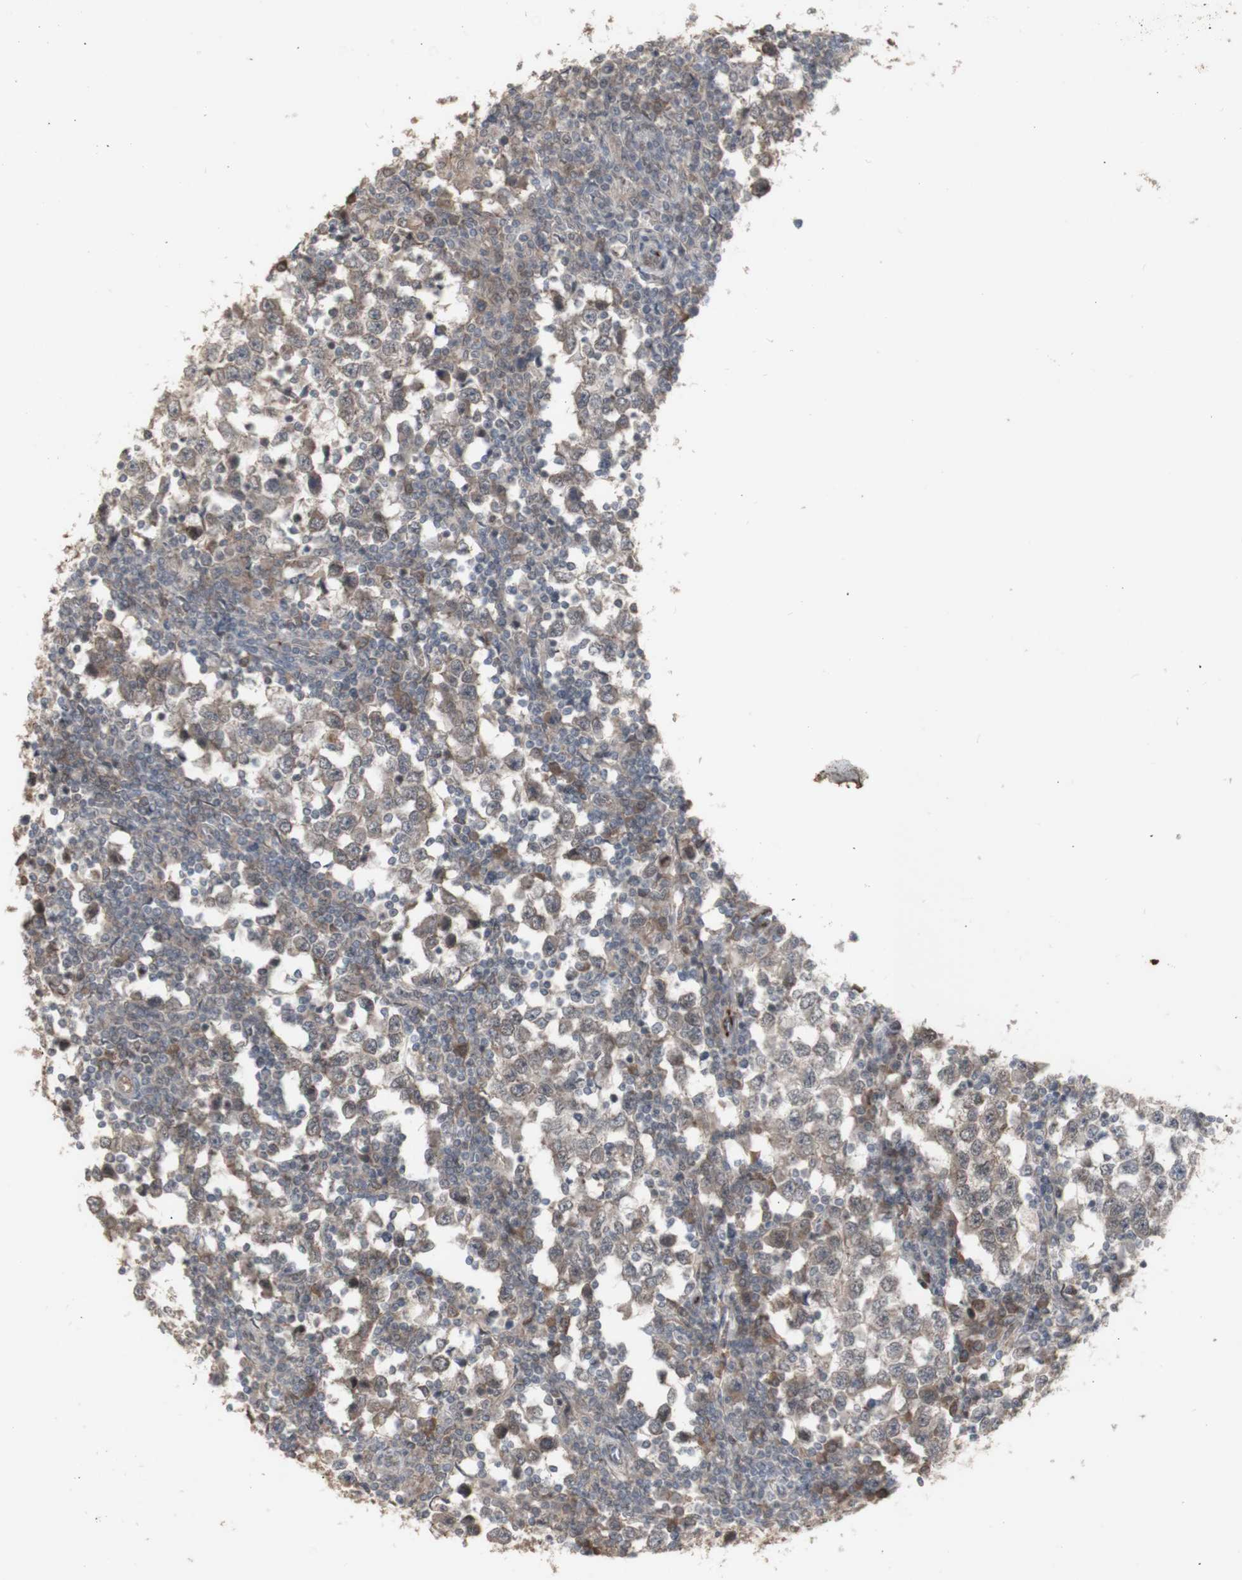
{"staining": {"intensity": "moderate", "quantity": ">75%", "location": "cytoplasmic/membranous"}, "tissue": "testis cancer", "cell_type": "Tumor cells", "image_type": "cancer", "snomed": [{"axis": "morphology", "description": "Seminoma, NOS"}, {"axis": "topography", "description": "Testis"}], "caption": "Immunohistochemistry (IHC) (DAB (3,3'-diaminobenzidine)) staining of human testis cancer shows moderate cytoplasmic/membranous protein expression in about >75% of tumor cells. Ihc stains the protein of interest in brown and the nuclei are stained blue.", "gene": "ALOX12", "patient": {"sex": "male", "age": 65}}